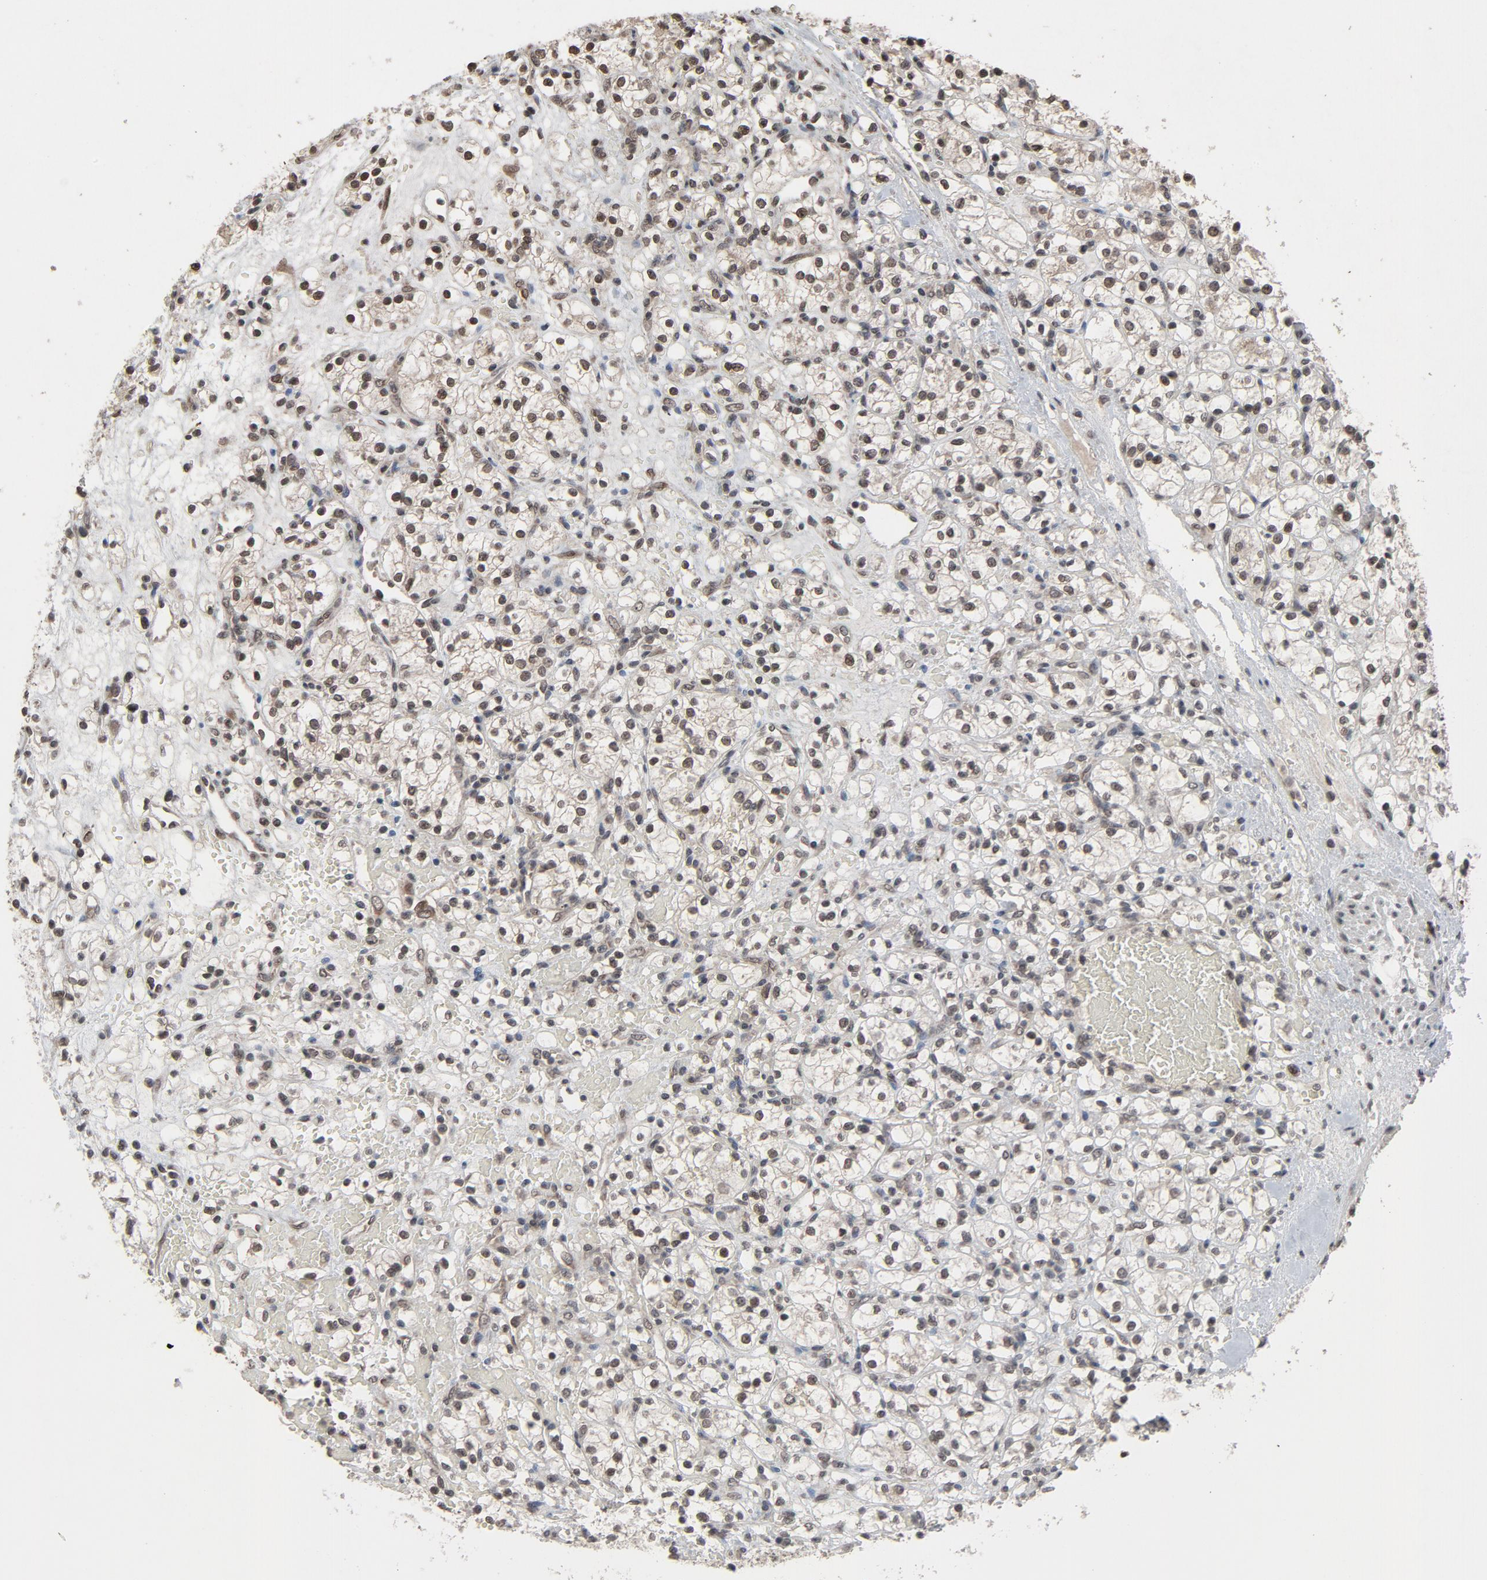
{"staining": {"intensity": "moderate", "quantity": "25%-75%", "location": "cytoplasmic/membranous,nuclear"}, "tissue": "renal cancer", "cell_type": "Tumor cells", "image_type": "cancer", "snomed": [{"axis": "morphology", "description": "Adenocarcinoma, NOS"}, {"axis": "topography", "description": "Kidney"}], "caption": "Immunohistochemistry (IHC) staining of renal cancer (adenocarcinoma), which demonstrates medium levels of moderate cytoplasmic/membranous and nuclear expression in approximately 25%-75% of tumor cells indicating moderate cytoplasmic/membranous and nuclear protein staining. The staining was performed using DAB (3,3'-diaminobenzidine) (brown) for protein detection and nuclei were counterstained in hematoxylin (blue).", "gene": "POM121", "patient": {"sex": "female", "age": 60}}